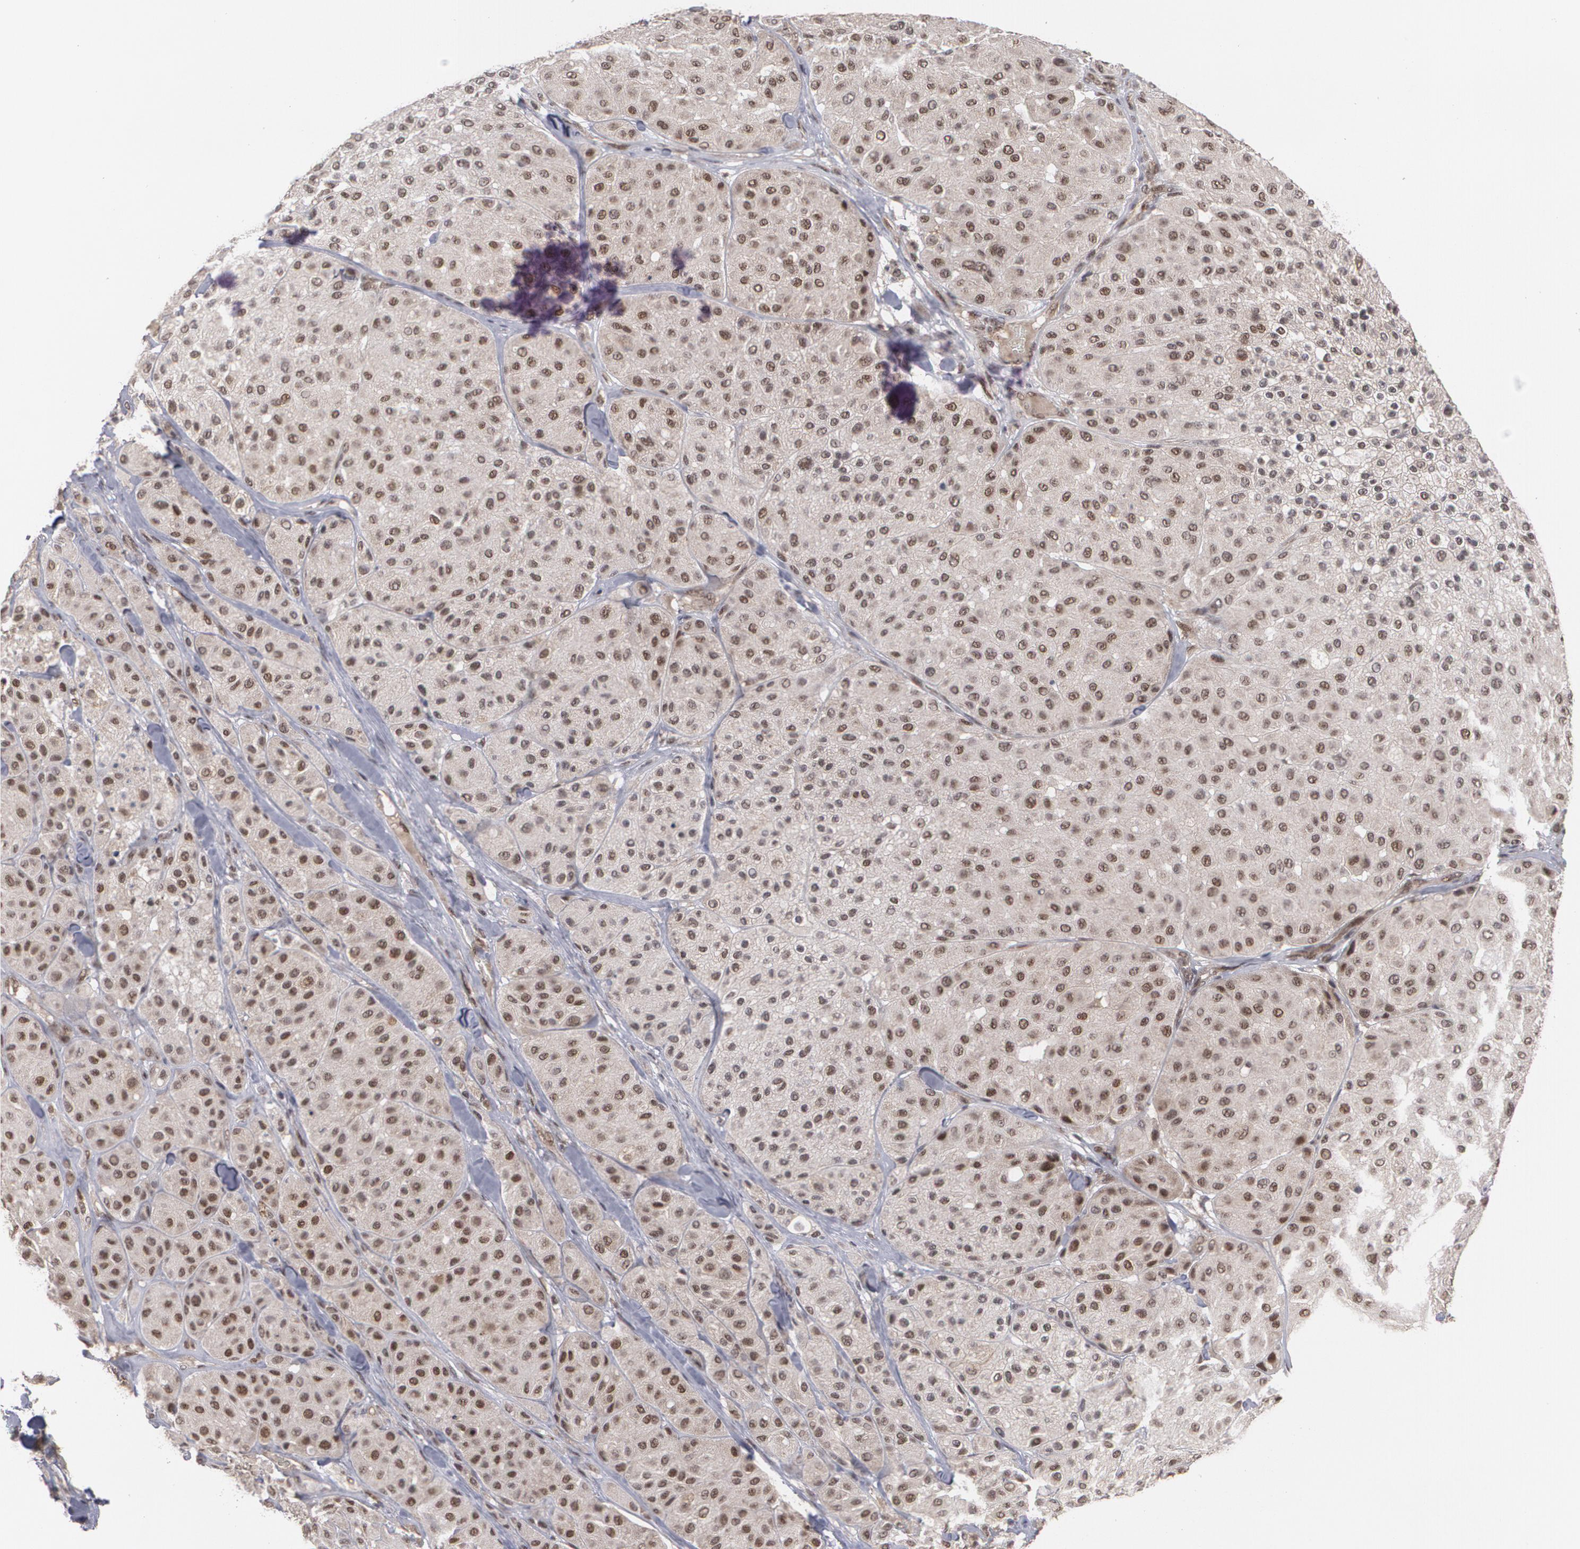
{"staining": {"intensity": "strong", "quantity": ">75%", "location": "nuclear"}, "tissue": "melanoma", "cell_type": "Tumor cells", "image_type": "cancer", "snomed": [{"axis": "morphology", "description": "Normal tissue, NOS"}, {"axis": "morphology", "description": "Malignant melanoma, Metastatic site"}, {"axis": "topography", "description": "Skin"}], "caption": "Immunohistochemical staining of malignant melanoma (metastatic site) demonstrates strong nuclear protein positivity in about >75% of tumor cells.", "gene": "INTS6", "patient": {"sex": "male", "age": 41}}